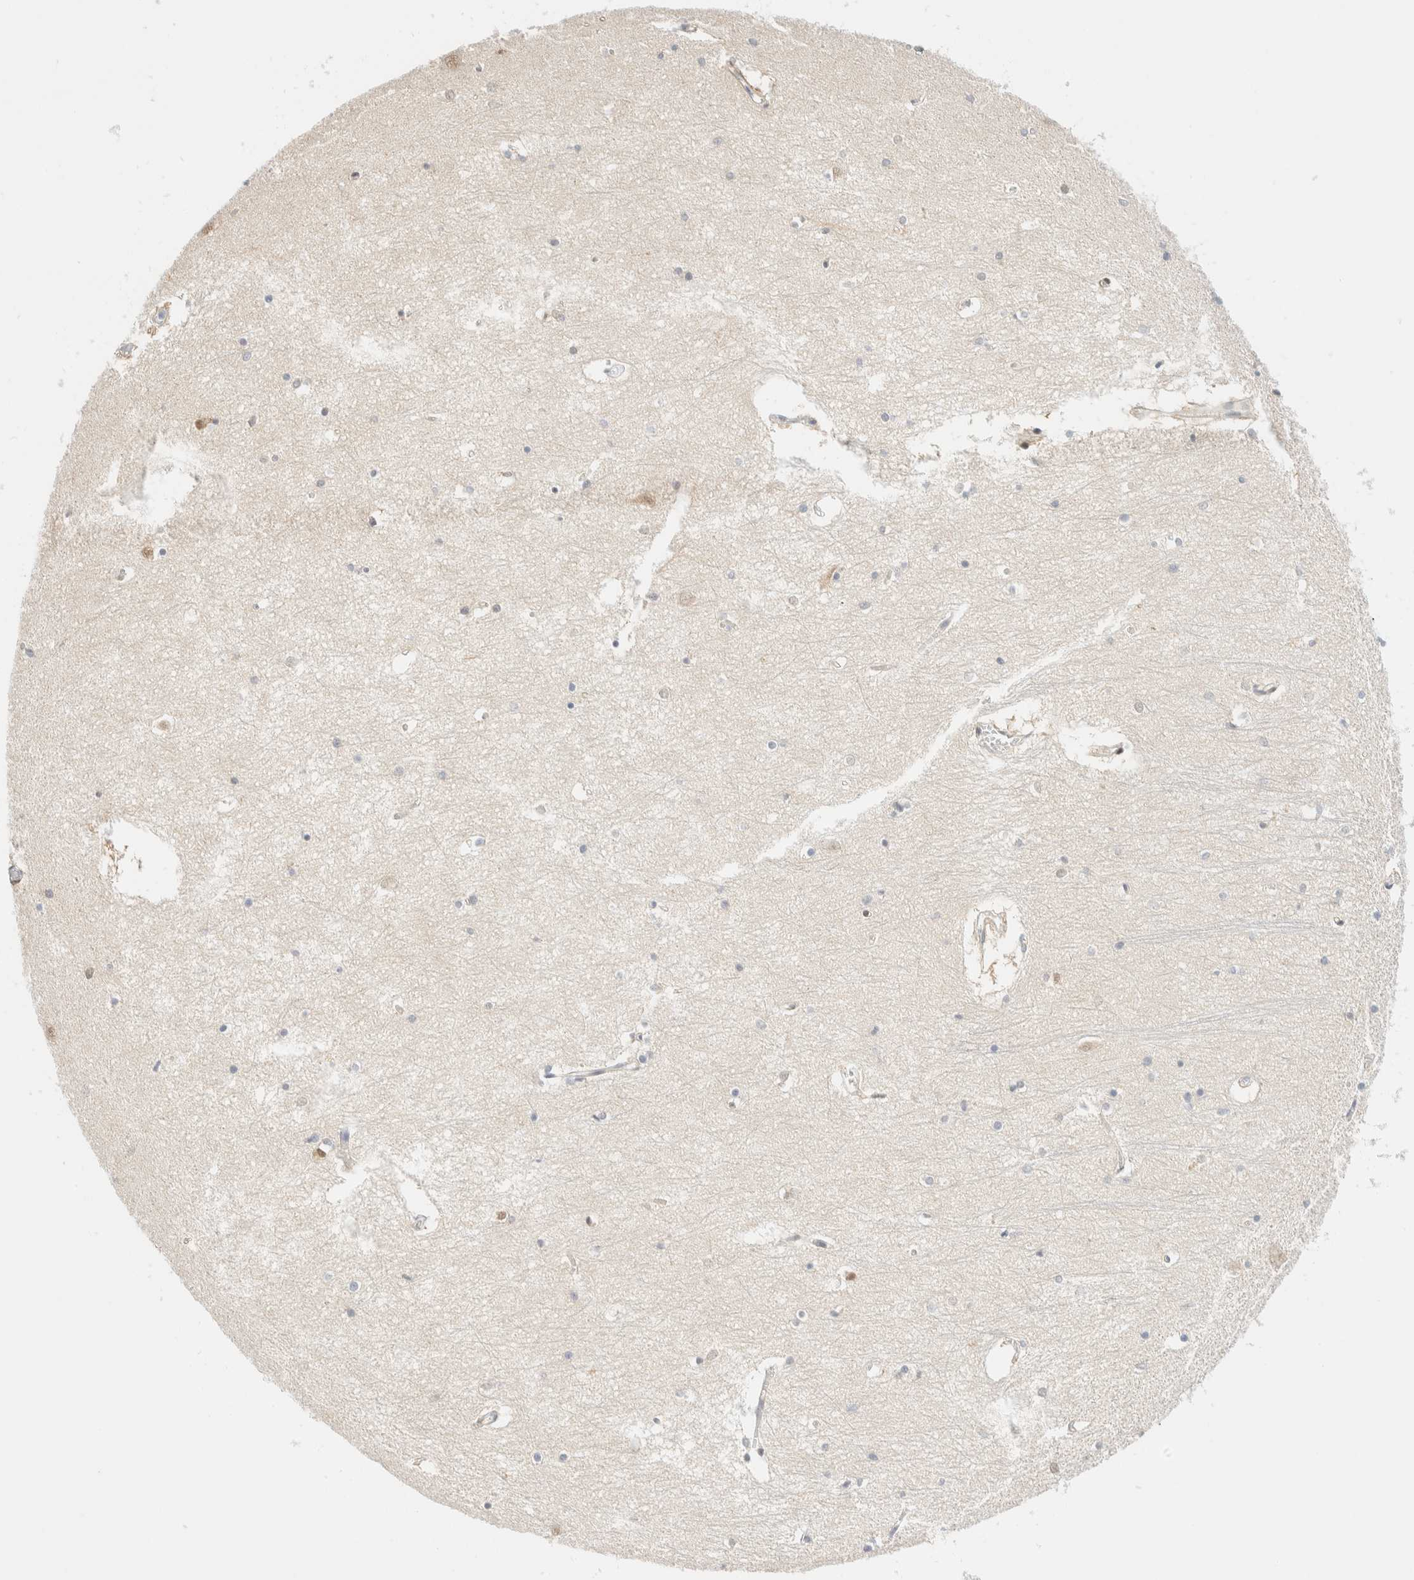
{"staining": {"intensity": "negative", "quantity": "none", "location": "none"}, "tissue": "hippocampus", "cell_type": "Glial cells", "image_type": "normal", "snomed": [{"axis": "morphology", "description": "Normal tissue, NOS"}, {"axis": "topography", "description": "Hippocampus"}], "caption": "Human hippocampus stained for a protein using IHC displays no positivity in glial cells.", "gene": "PYGO2", "patient": {"sex": "male", "age": 70}}